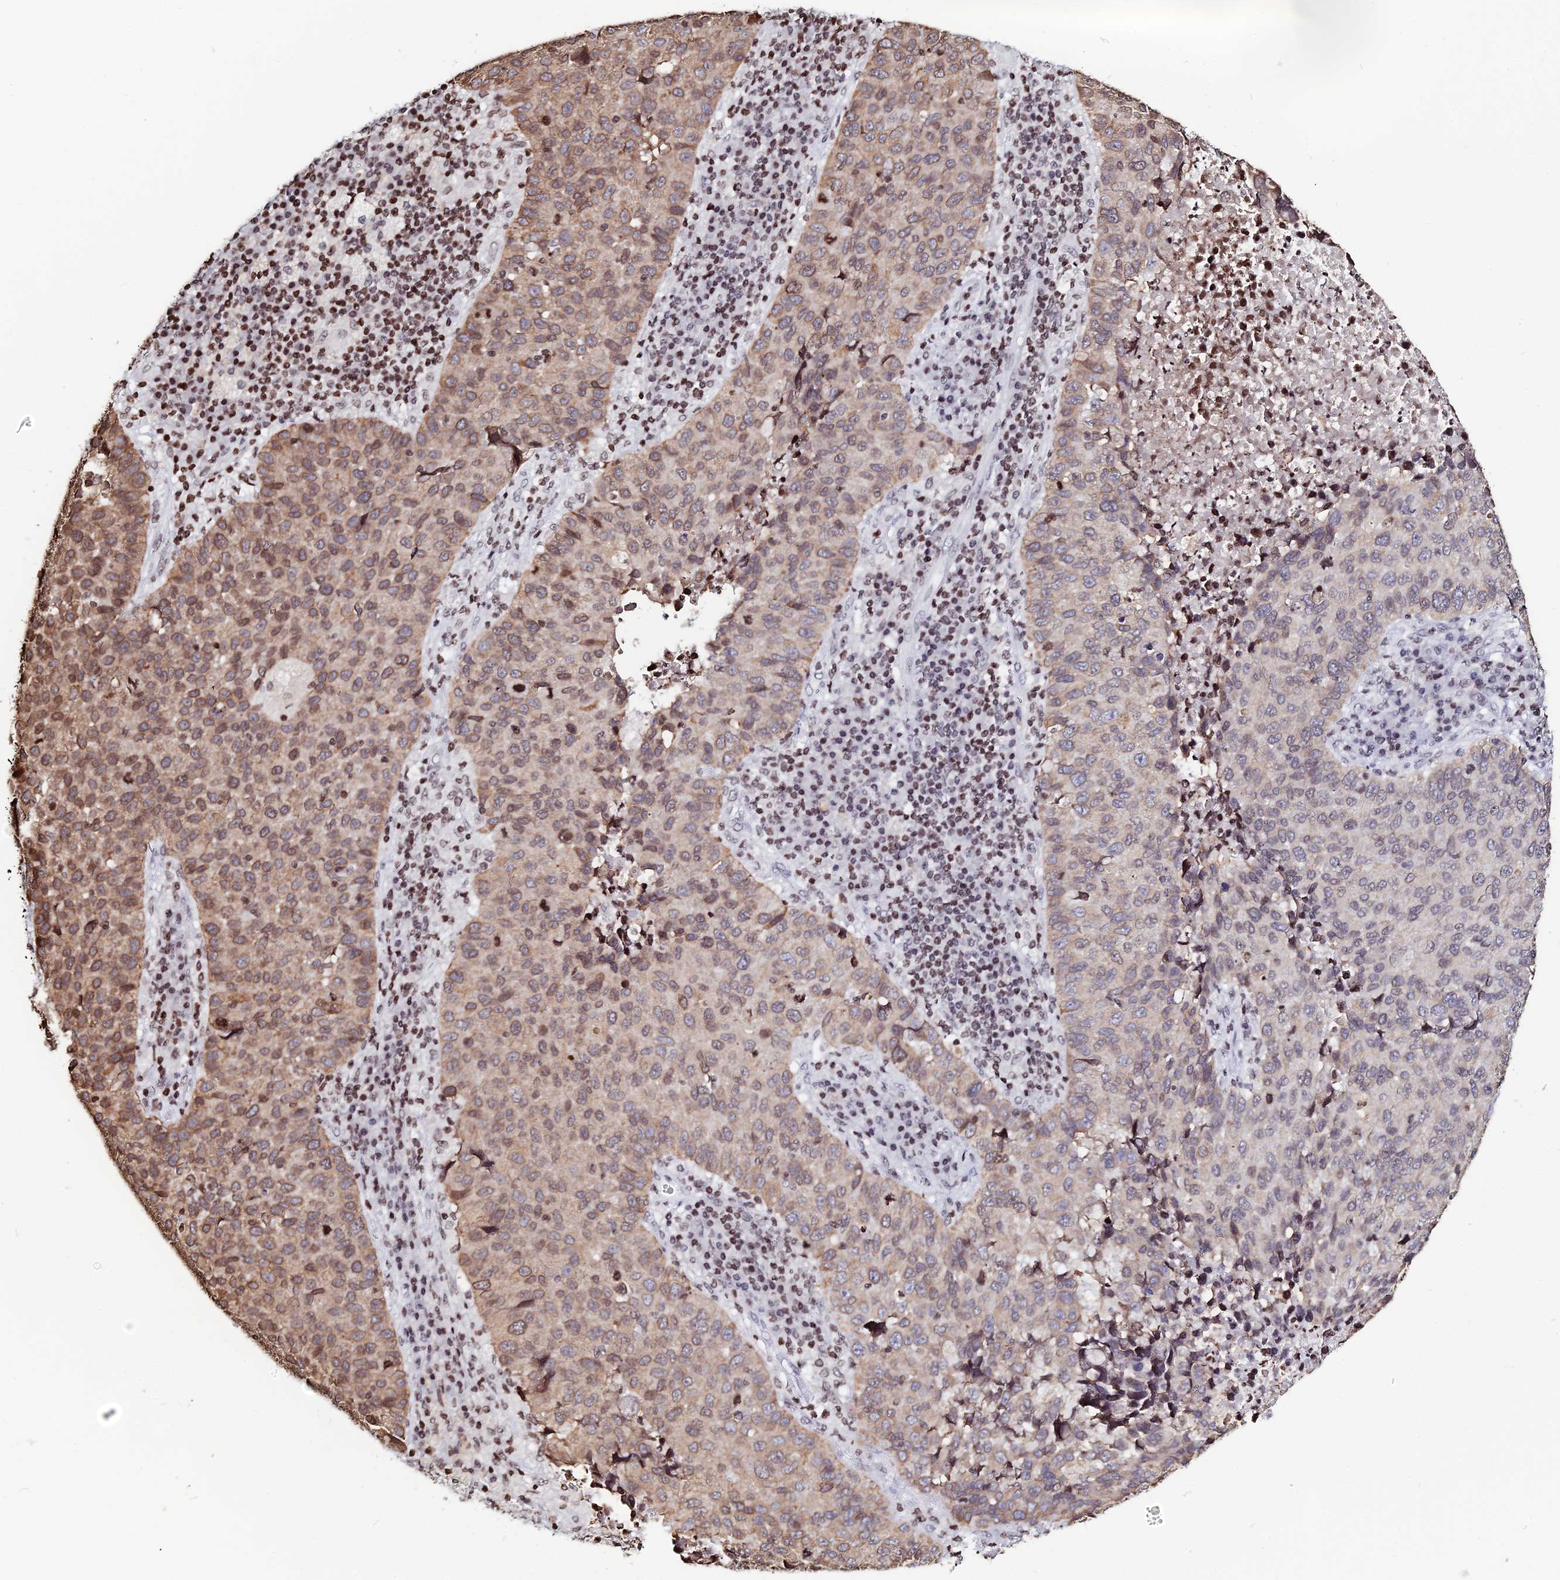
{"staining": {"intensity": "moderate", "quantity": "25%-75%", "location": "cytoplasmic/membranous,nuclear"}, "tissue": "lung cancer", "cell_type": "Tumor cells", "image_type": "cancer", "snomed": [{"axis": "morphology", "description": "Squamous cell carcinoma, NOS"}, {"axis": "topography", "description": "Lung"}], "caption": "This photomicrograph exhibits lung squamous cell carcinoma stained with immunohistochemistry to label a protein in brown. The cytoplasmic/membranous and nuclear of tumor cells show moderate positivity for the protein. Nuclei are counter-stained blue.", "gene": "MACROH2A2", "patient": {"sex": "male", "age": 73}}